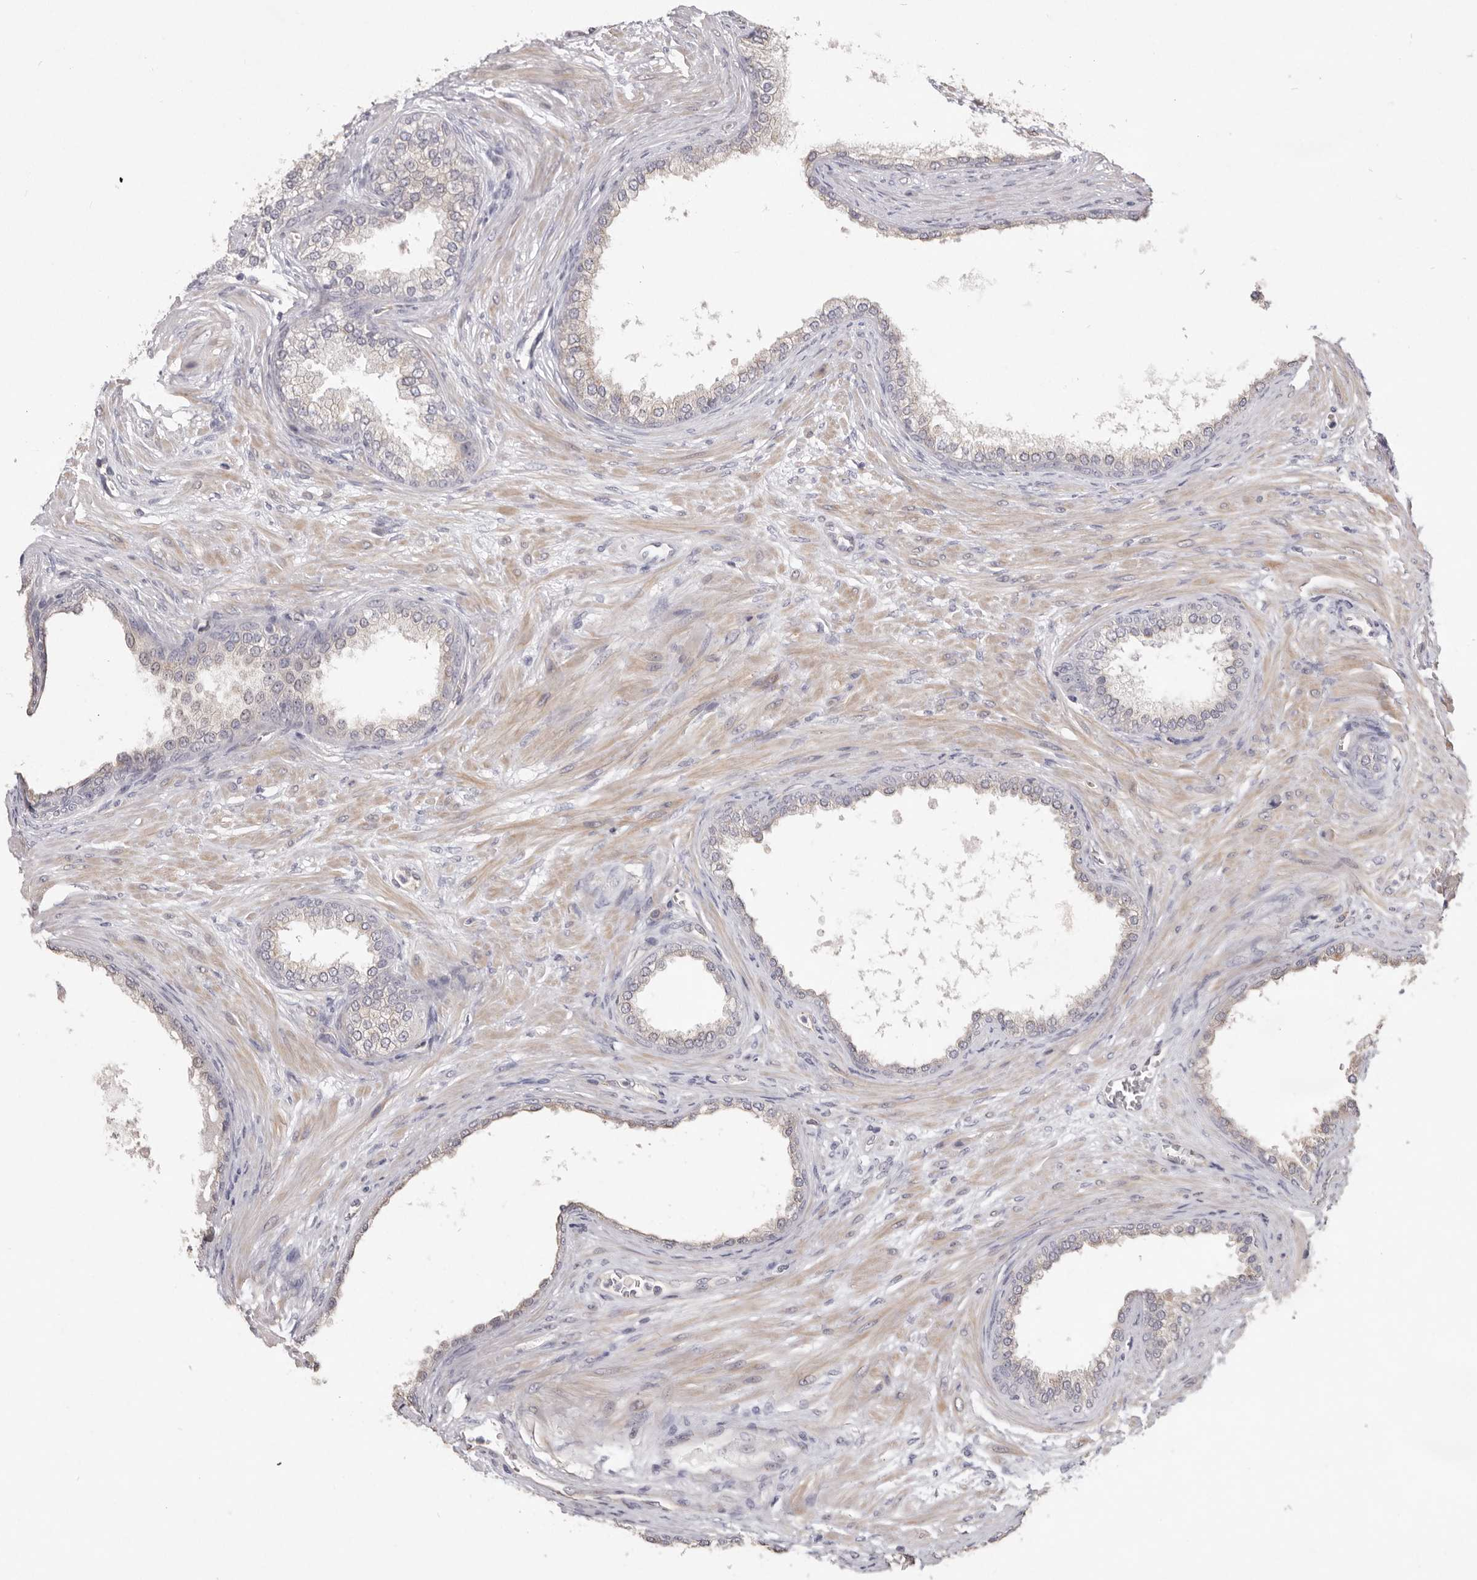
{"staining": {"intensity": "negative", "quantity": "none", "location": "none"}, "tissue": "prostate cancer", "cell_type": "Tumor cells", "image_type": "cancer", "snomed": [{"axis": "morphology", "description": "Normal tissue, NOS"}, {"axis": "morphology", "description": "Adenocarcinoma, Low grade"}, {"axis": "topography", "description": "Prostate"}, {"axis": "topography", "description": "Peripheral nerve tissue"}], "caption": "This is an immunohistochemistry image of adenocarcinoma (low-grade) (prostate). There is no positivity in tumor cells.", "gene": "ZYG11B", "patient": {"sex": "male", "age": 71}}